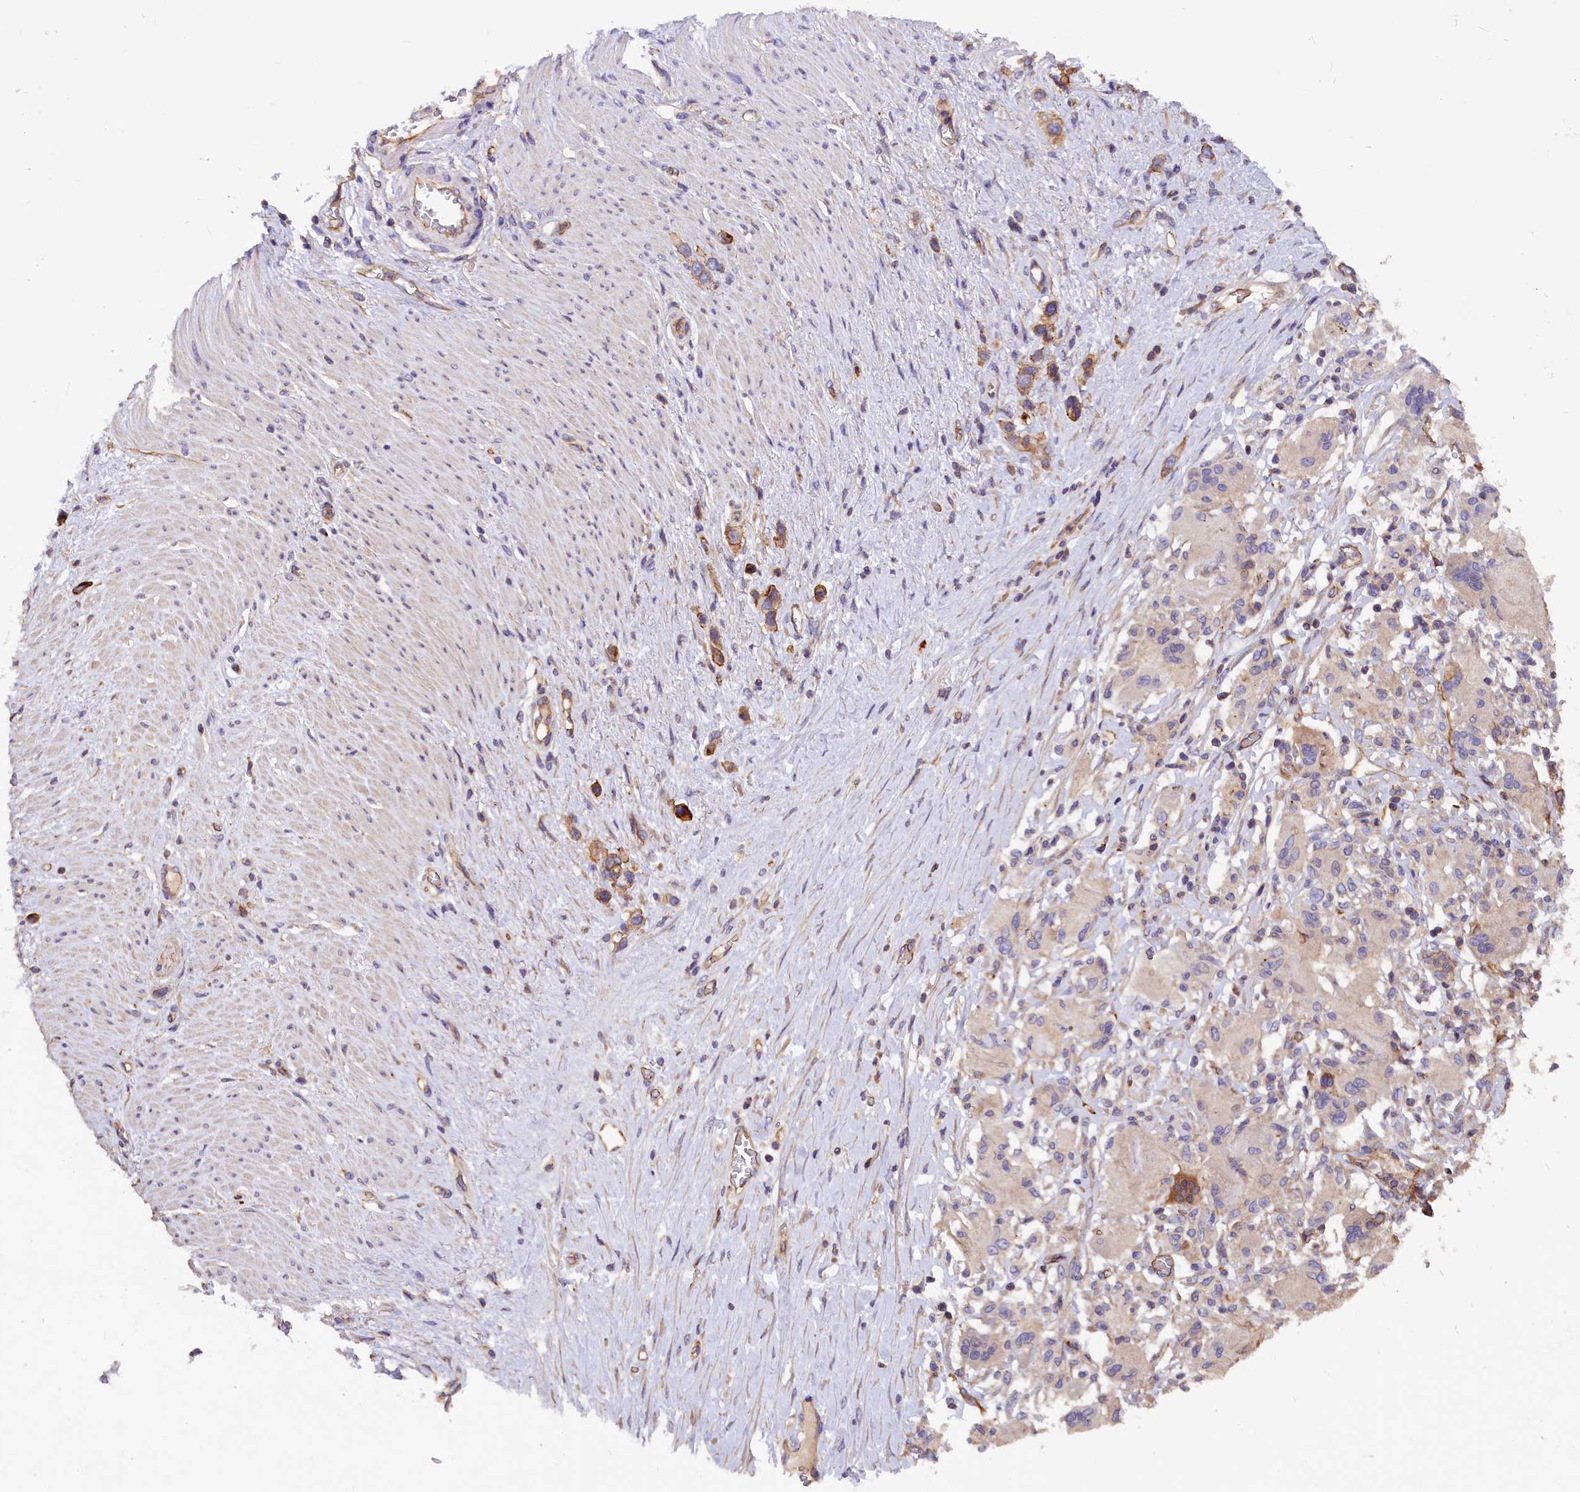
{"staining": {"intensity": "moderate", "quantity": "25%-75%", "location": "cytoplasmic/membranous"}, "tissue": "stomach cancer", "cell_type": "Tumor cells", "image_type": "cancer", "snomed": [{"axis": "morphology", "description": "Adenocarcinoma, NOS"}, {"axis": "morphology", "description": "Adenocarcinoma, High grade"}, {"axis": "topography", "description": "Stomach, upper"}, {"axis": "topography", "description": "Stomach, lower"}], "caption": "The immunohistochemical stain highlights moderate cytoplasmic/membranous expression in tumor cells of stomach cancer tissue.", "gene": "ERMARD", "patient": {"sex": "female", "age": 65}}